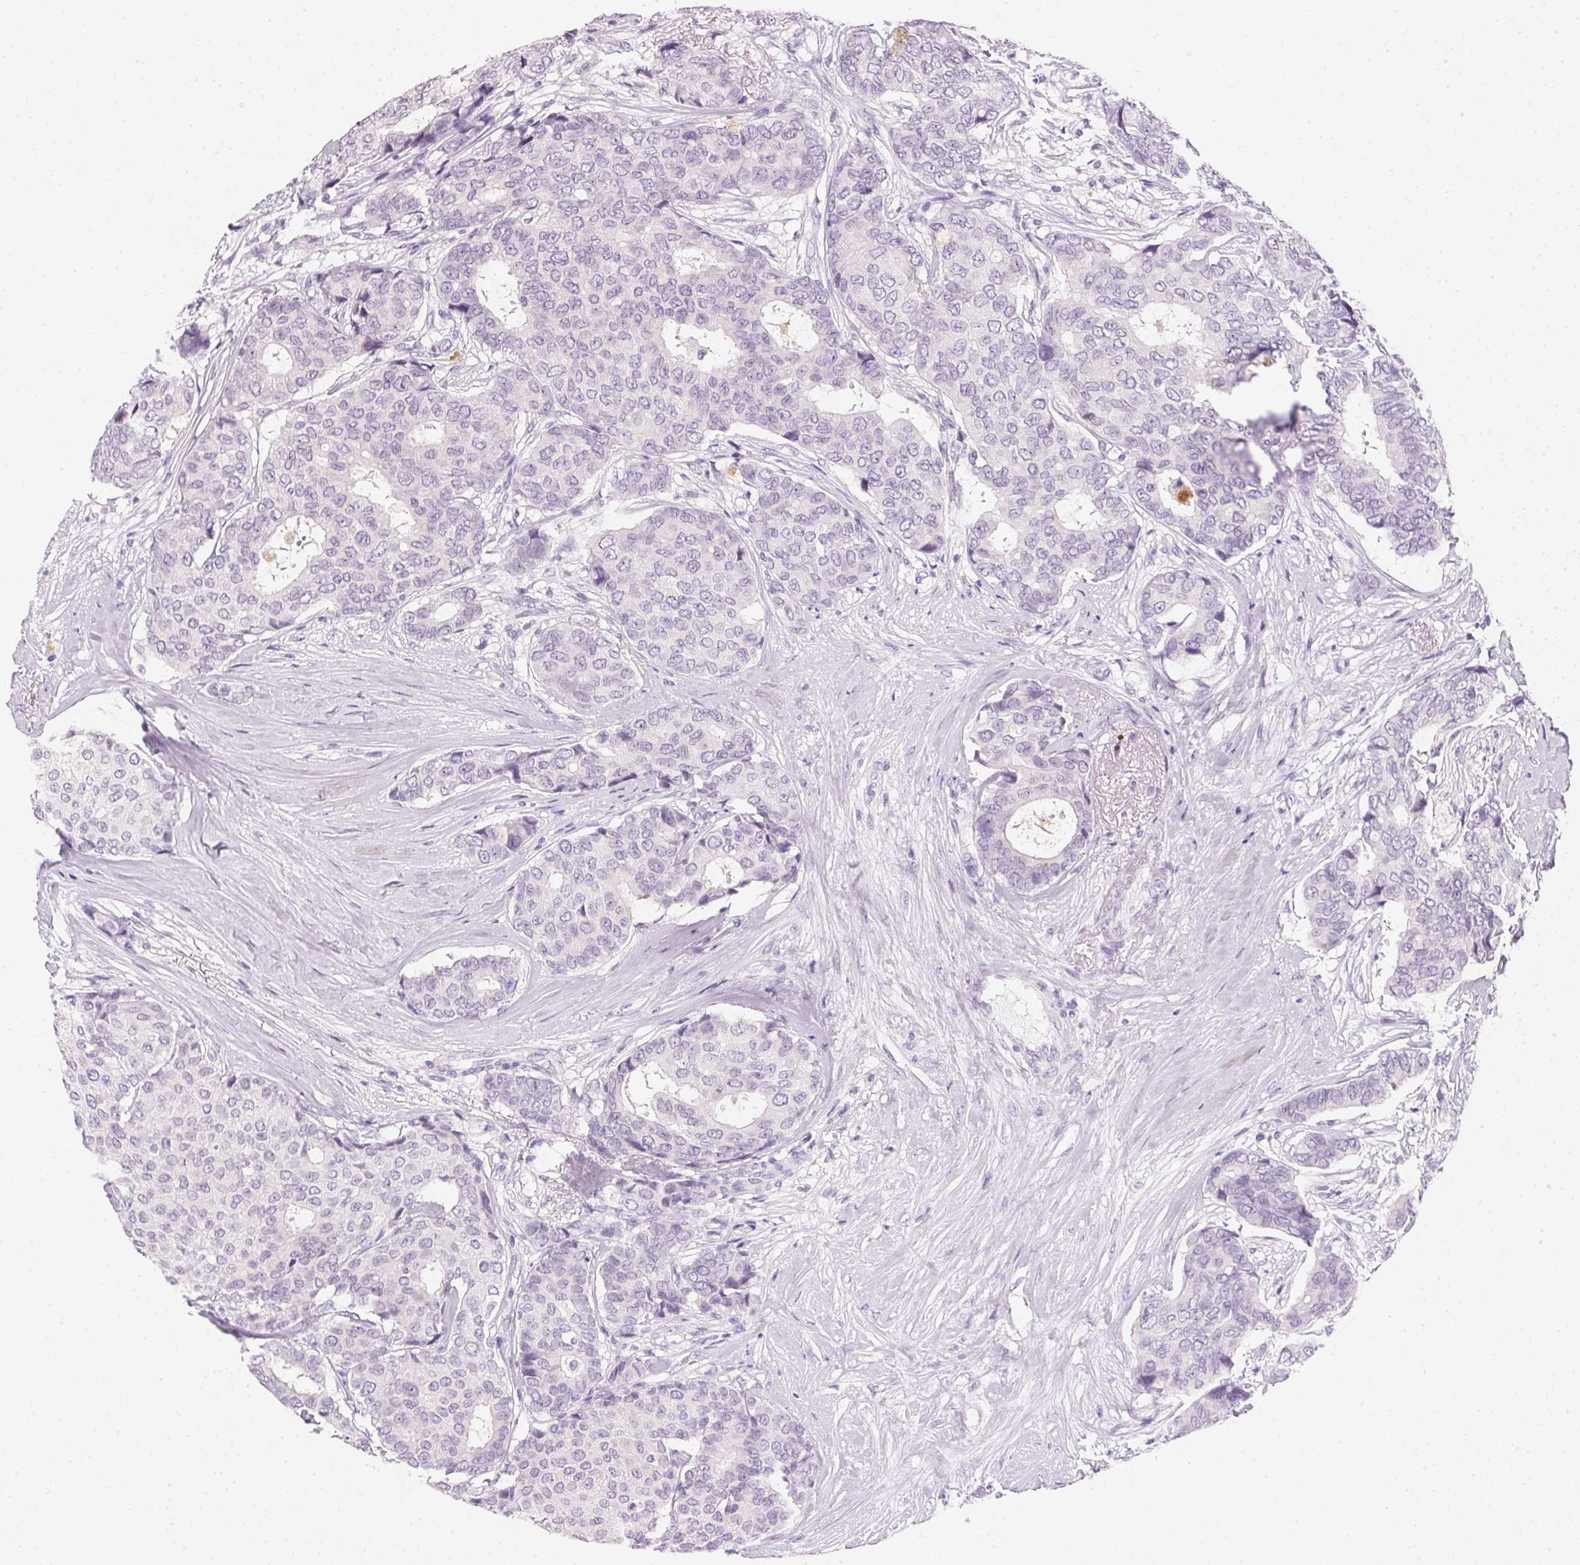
{"staining": {"intensity": "negative", "quantity": "none", "location": "none"}, "tissue": "breast cancer", "cell_type": "Tumor cells", "image_type": "cancer", "snomed": [{"axis": "morphology", "description": "Duct carcinoma"}, {"axis": "topography", "description": "Breast"}], "caption": "Breast cancer was stained to show a protein in brown. There is no significant positivity in tumor cells.", "gene": "IGFBP1", "patient": {"sex": "female", "age": 75}}